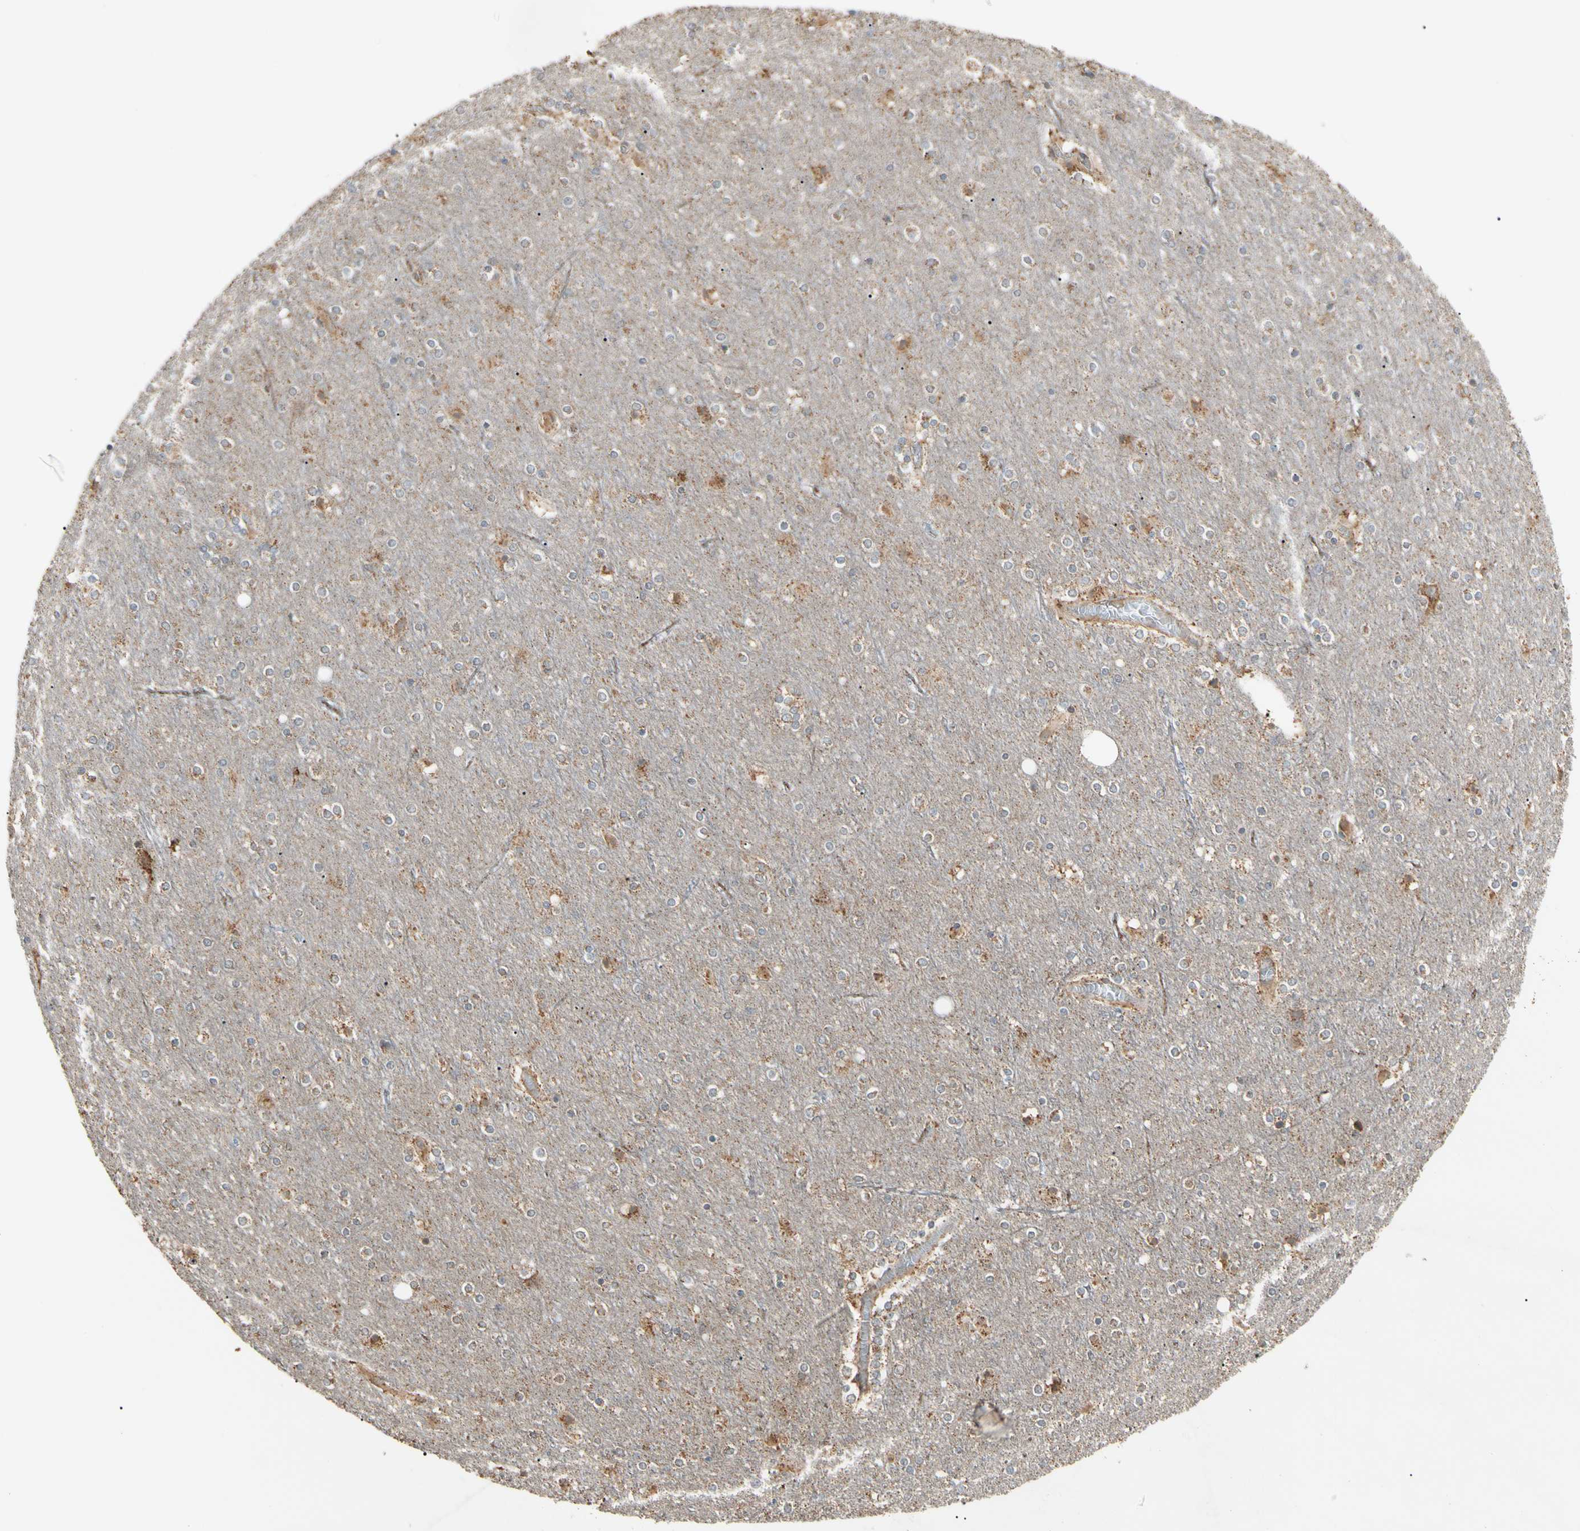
{"staining": {"intensity": "negative", "quantity": "none", "location": "none"}, "tissue": "cerebral cortex", "cell_type": "Endothelial cells", "image_type": "normal", "snomed": [{"axis": "morphology", "description": "Normal tissue, NOS"}, {"axis": "topography", "description": "Cerebral cortex"}], "caption": "Unremarkable cerebral cortex was stained to show a protein in brown. There is no significant positivity in endothelial cells. Brightfield microscopy of immunohistochemistry (IHC) stained with DAB (brown) and hematoxylin (blue), captured at high magnification.", "gene": "PRDX5", "patient": {"sex": "female", "age": 54}}